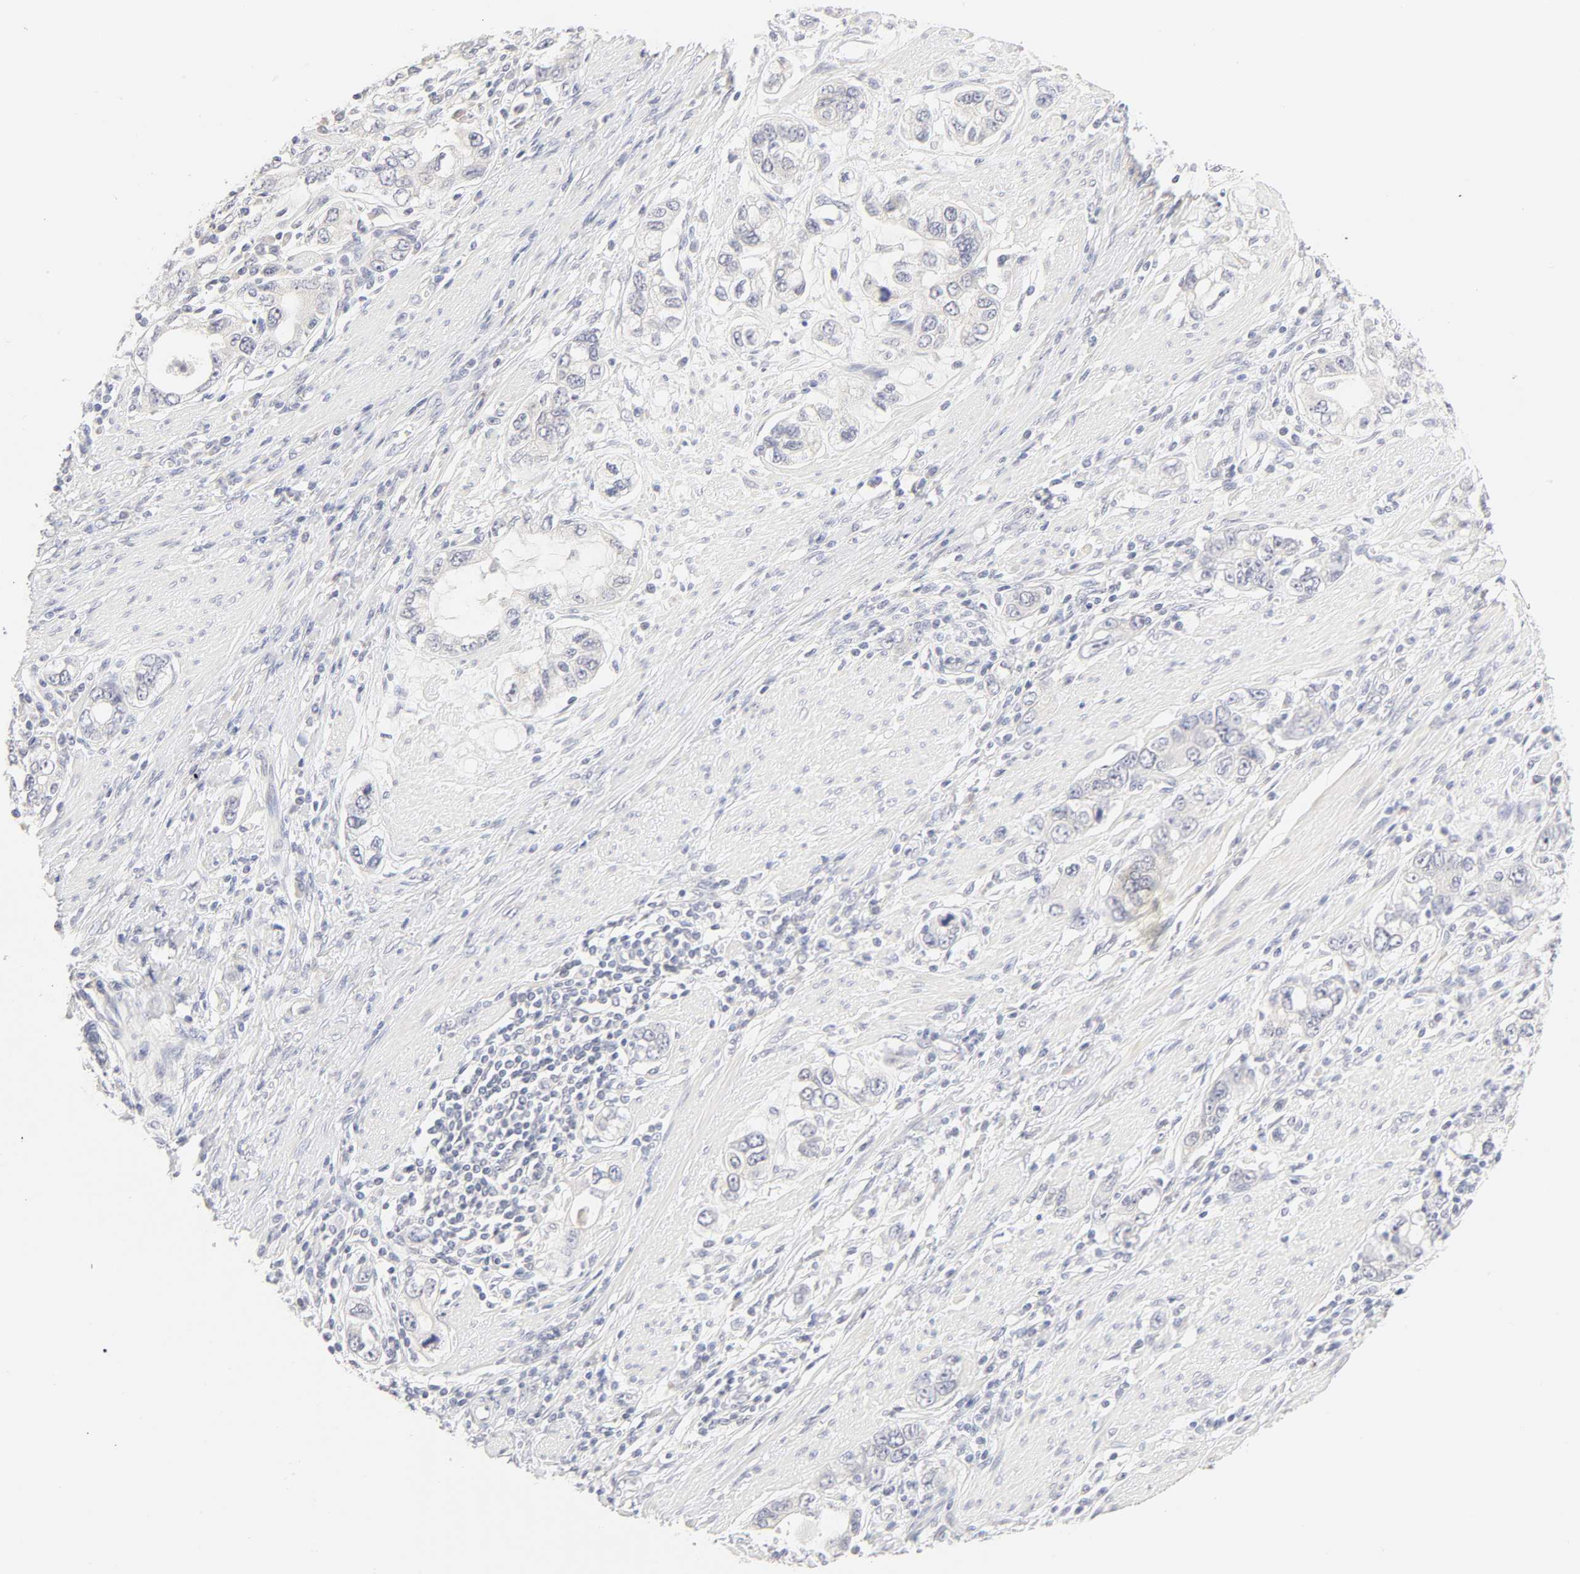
{"staining": {"intensity": "moderate", "quantity": "<25%", "location": "cytoplasmic/membranous"}, "tissue": "stomach cancer", "cell_type": "Tumor cells", "image_type": "cancer", "snomed": [{"axis": "morphology", "description": "Adenocarcinoma, NOS"}, {"axis": "topography", "description": "Stomach, lower"}], "caption": "This is a histology image of IHC staining of stomach adenocarcinoma, which shows moderate positivity in the cytoplasmic/membranous of tumor cells.", "gene": "CYP4B1", "patient": {"sex": "female", "age": 93}}